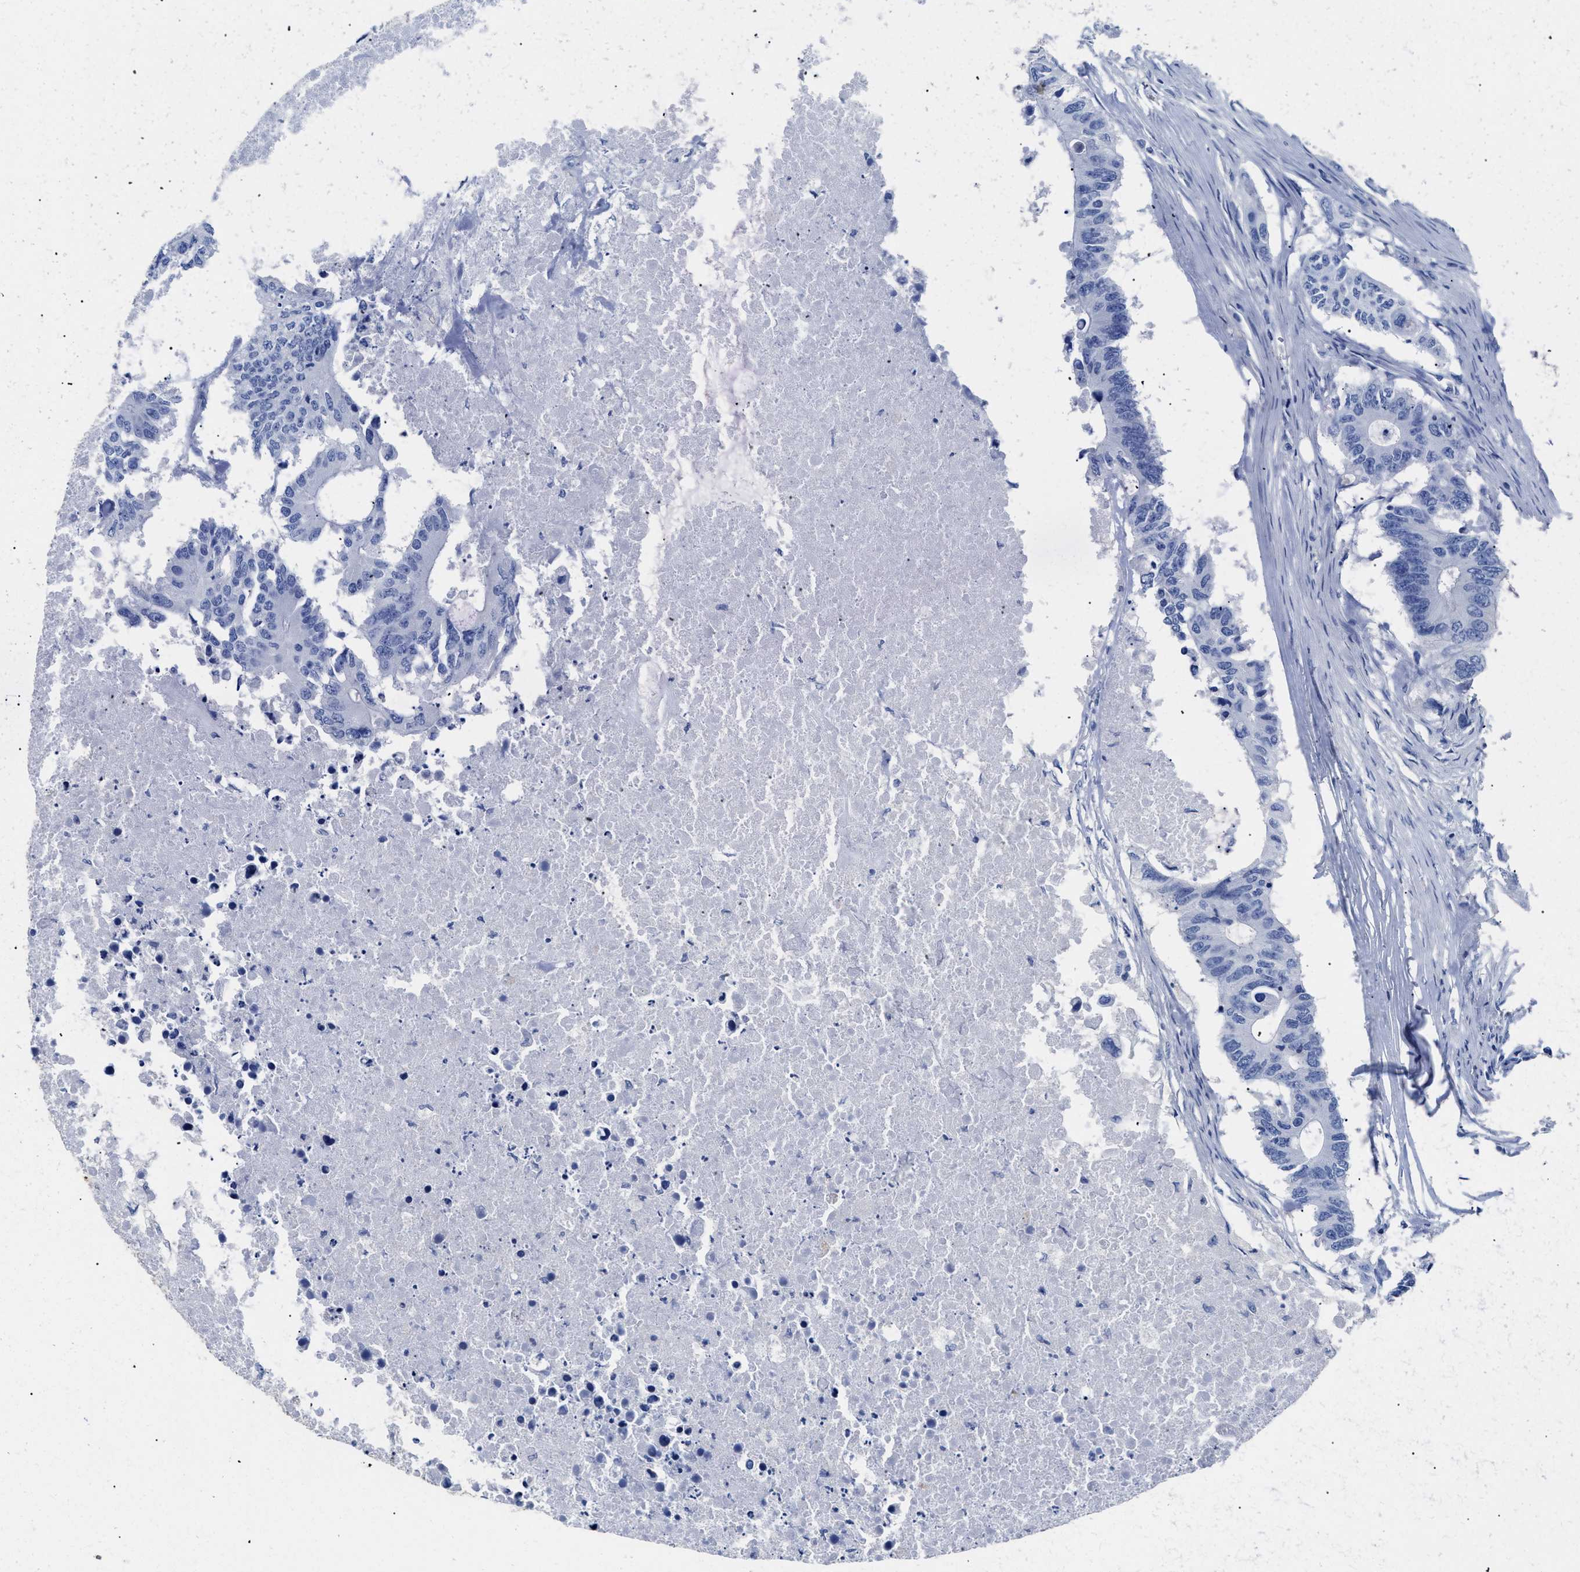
{"staining": {"intensity": "negative", "quantity": "none", "location": "none"}, "tissue": "colorectal cancer", "cell_type": "Tumor cells", "image_type": "cancer", "snomed": [{"axis": "morphology", "description": "Adenocarcinoma, NOS"}, {"axis": "topography", "description": "Colon"}], "caption": "This image is of adenocarcinoma (colorectal) stained with immunohistochemistry (IHC) to label a protein in brown with the nuclei are counter-stained blue. There is no staining in tumor cells.", "gene": "DLC1", "patient": {"sex": "male", "age": 71}}